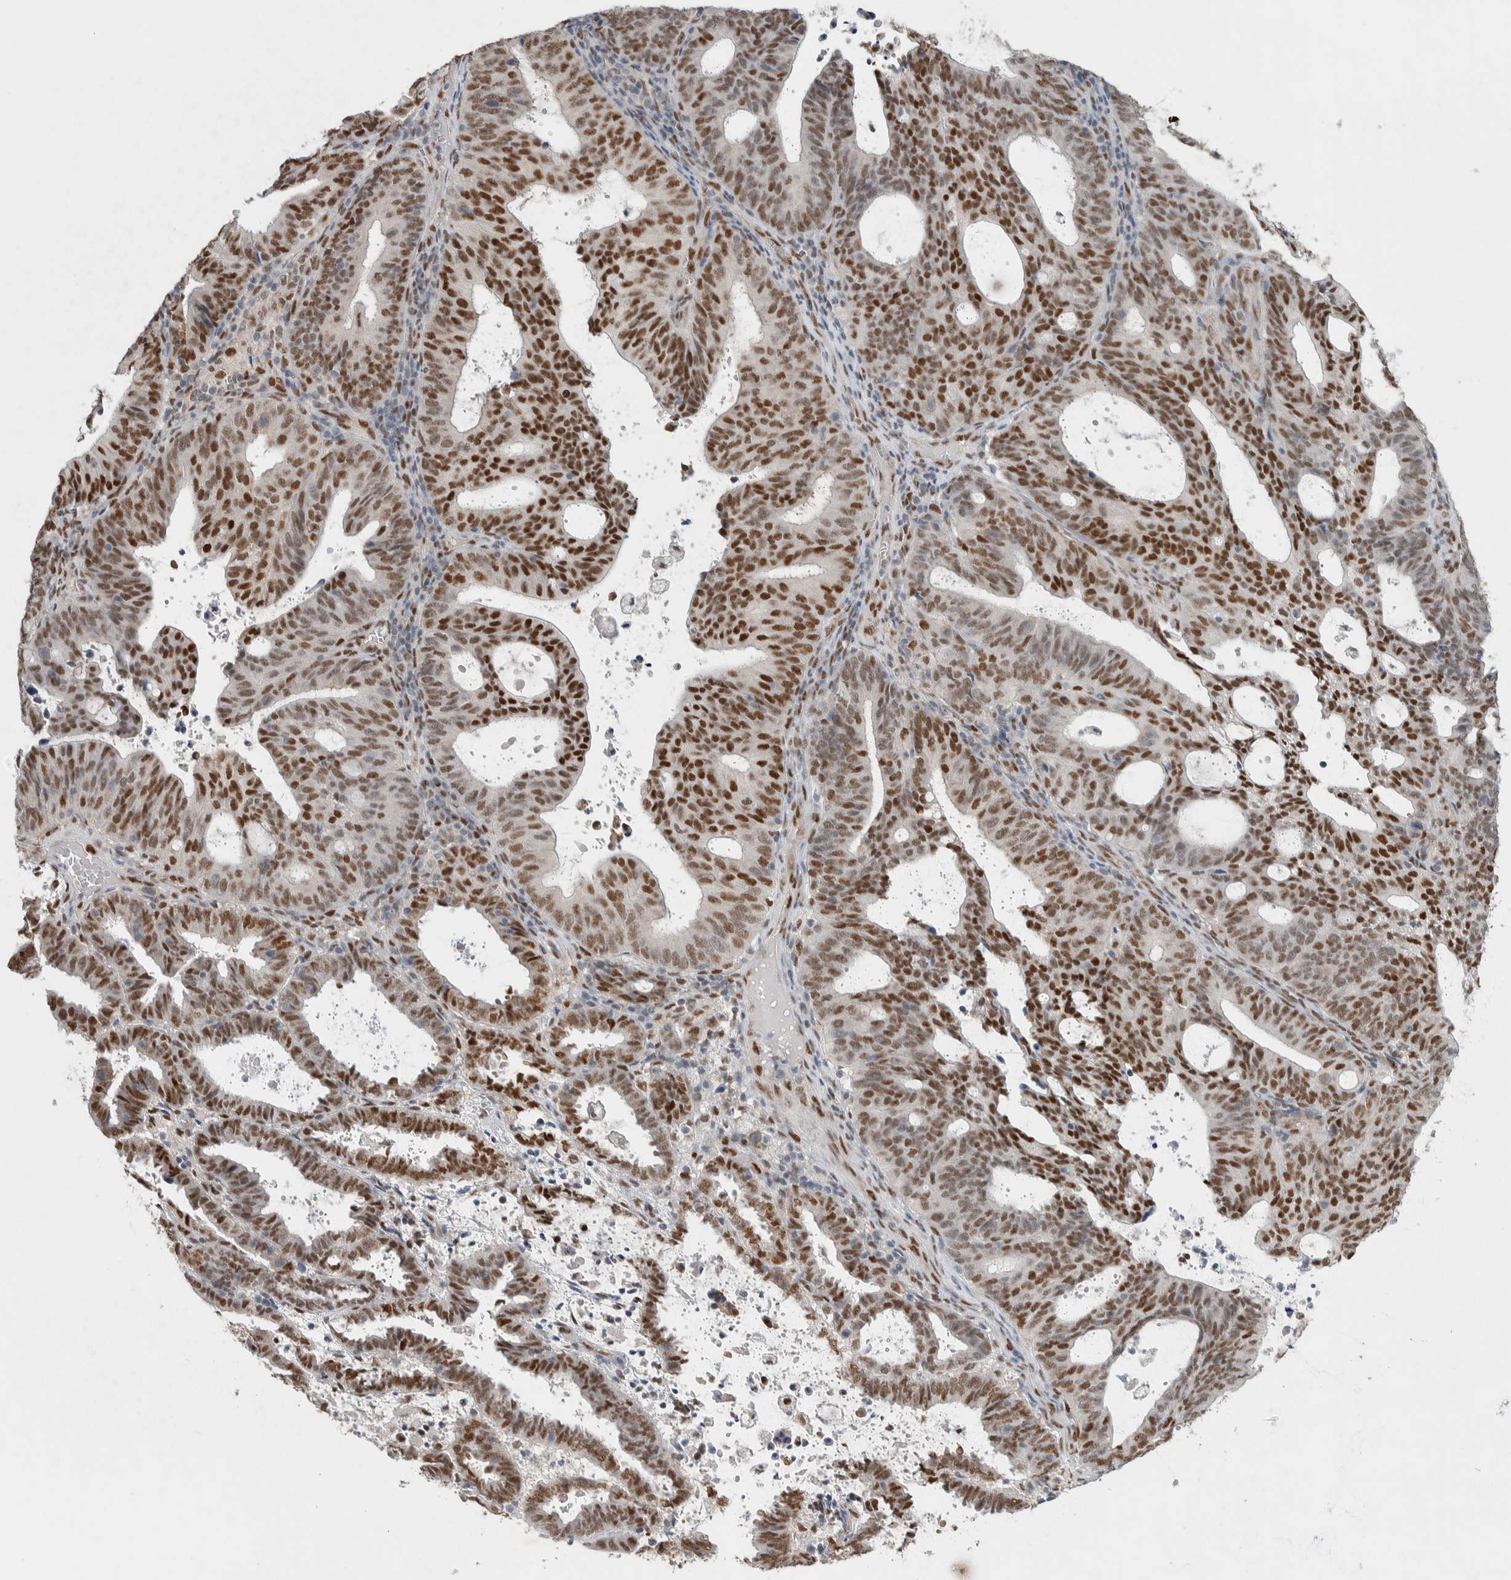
{"staining": {"intensity": "strong", "quantity": ">75%", "location": "nuclear"}, "tissue": "endometrial cancer", "cell_type": "Tumor cells", "image_type": "cancer", "snomed": [{"axis": "morphology", "description": "Adenocarcinoma, NOS"}, {"axis": "topography", "description": "Uterus"}], "caption": "Protein staining of endometrial adenocarcinoma tissue displays strong nuclear expression in about >75% of tumor cells.", "gene": "PRMT1", "patient": {"sex": "female", "age": 83}}